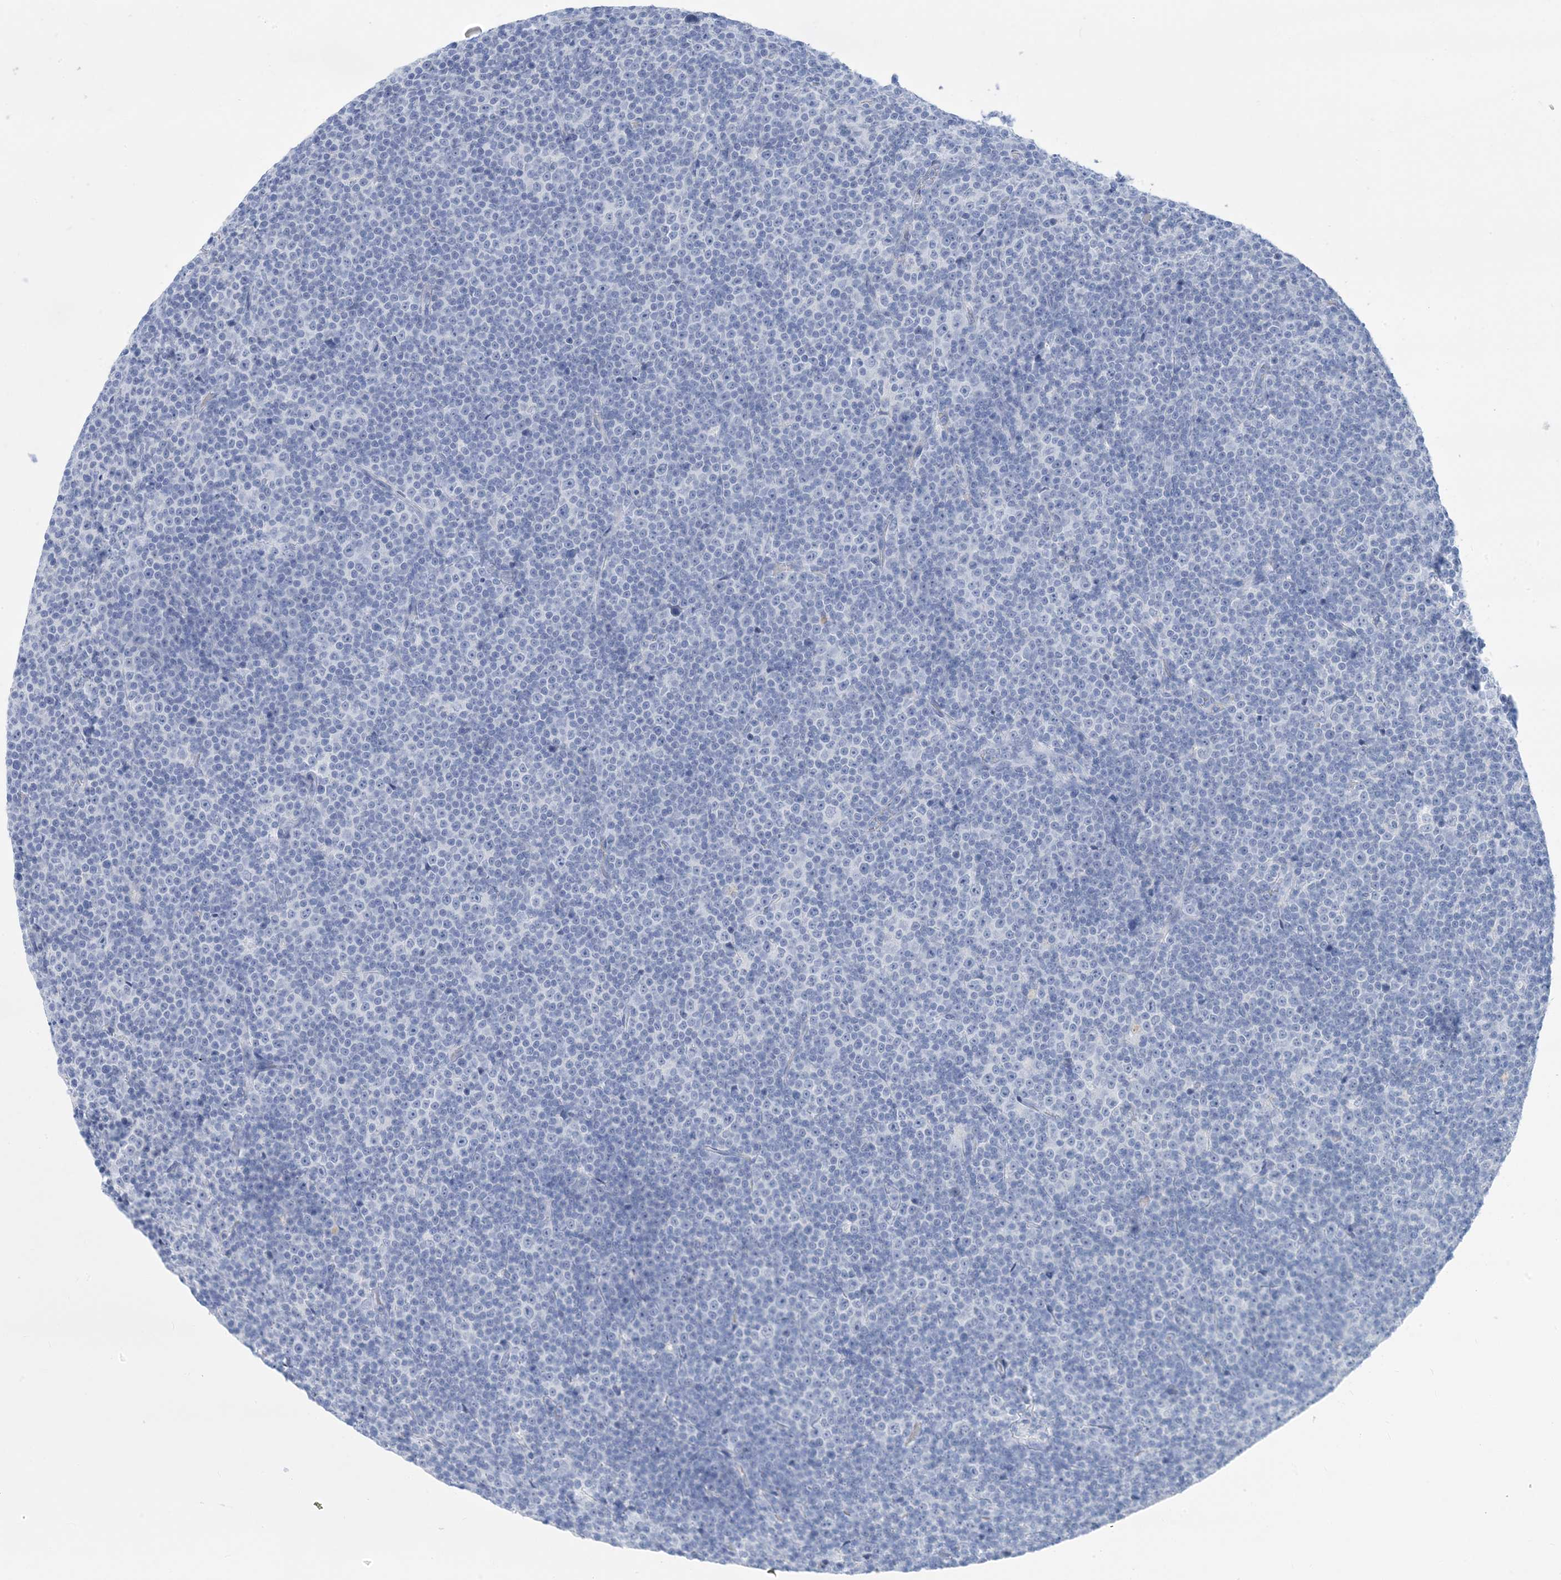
{"staining": {"intensity": "negative", "quantity": "none", "location": "none"}, "tissue": "lymphoma", "cell_type": "Tumor cells", "image_type": "cancer", "snomed": [{"axis": "morphology", "description": "Malignant lymphoma, non-Hodgkin's type, Low grade"}, {"axis": "topography", "description": "Lymph node"}], "caption": "This is an IHC histopathology image of lymphoma. There is no staining in tumor cells.", "gene": "SH3YL1", "patient": {"sex": "female", "age": 67}}